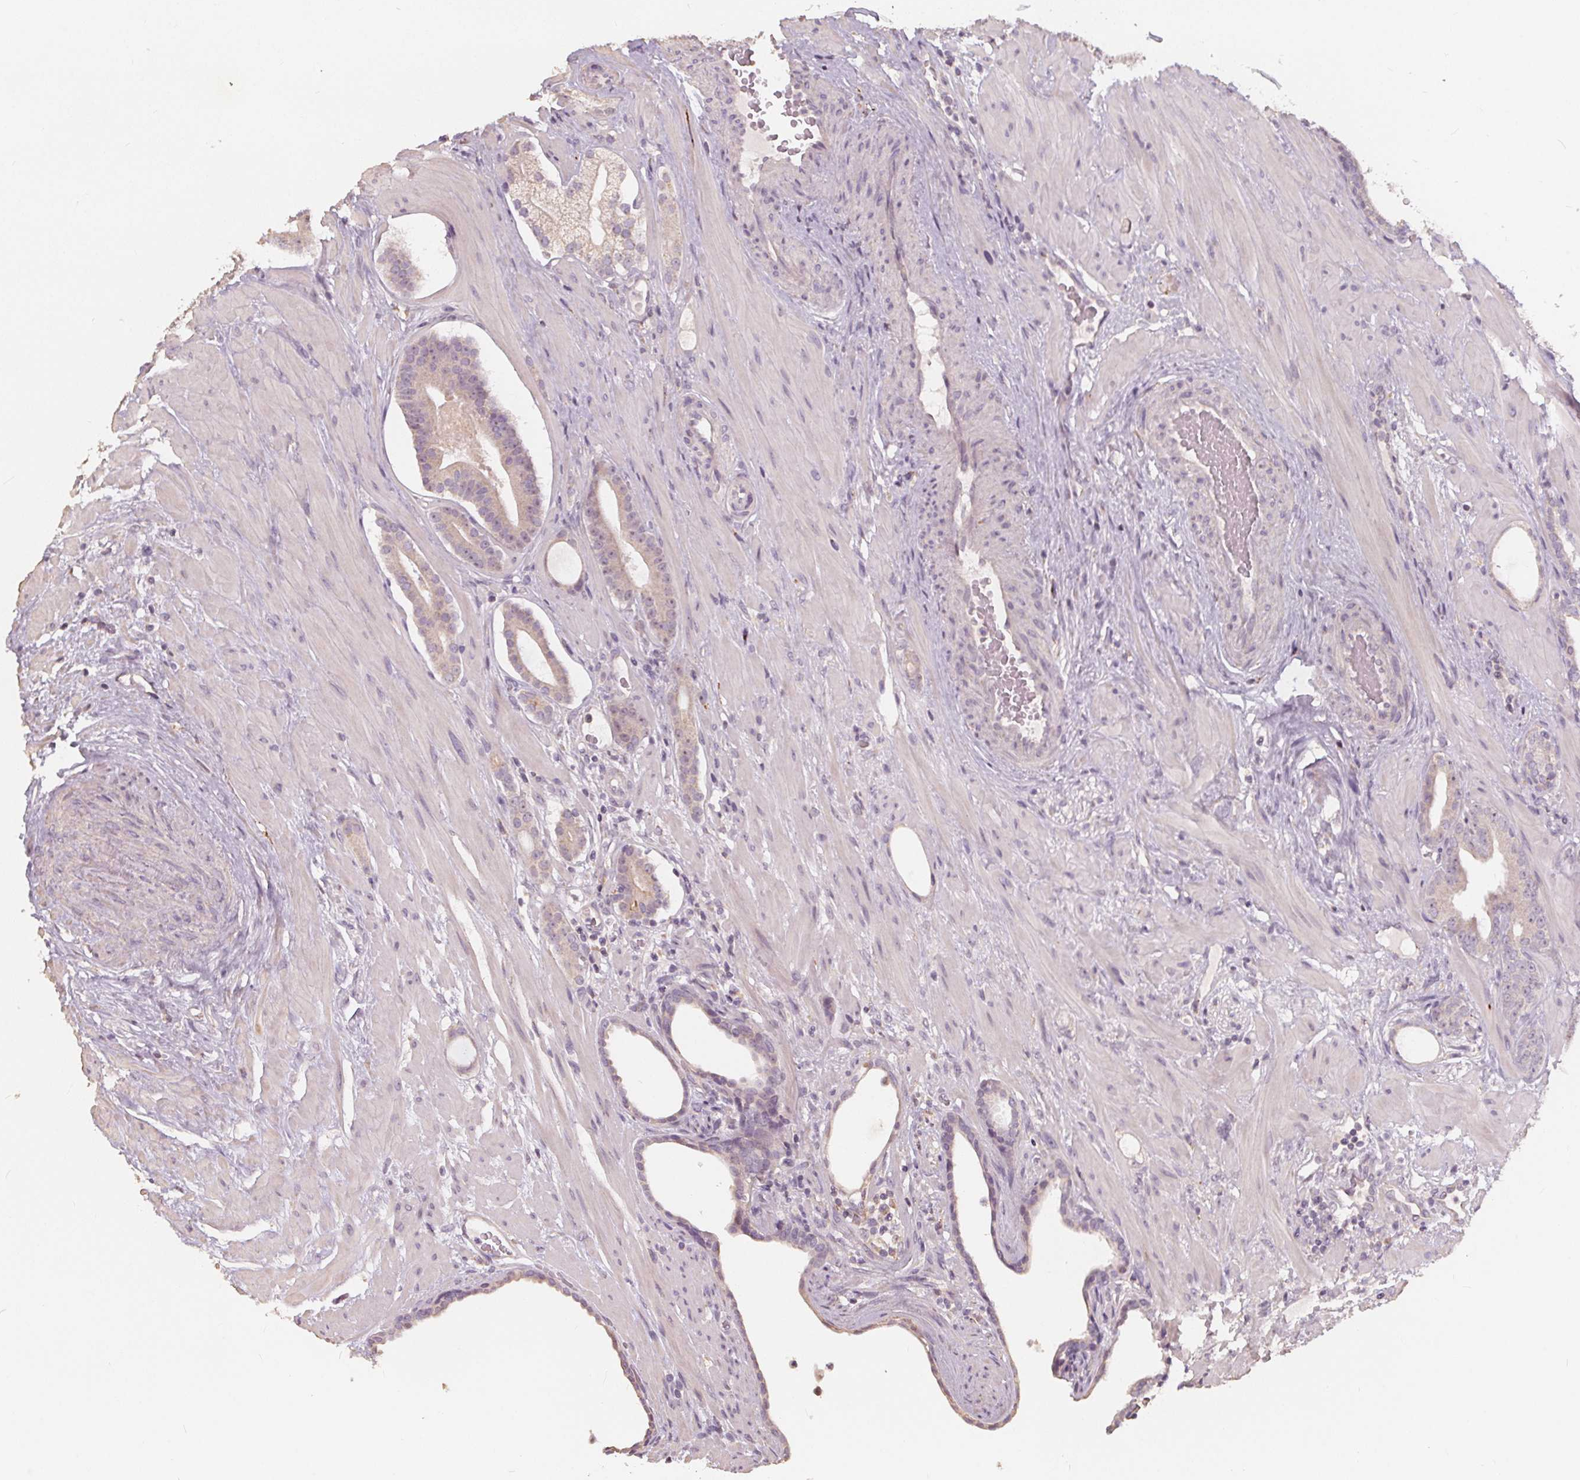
{"staining": {"intensity": "negative", "quantity": "none", "location": "none"}, "tissue": "prostate cancer", "cell_type": "Tumor cells", "image_type": "cancer", "snomed": [{"axis": "morphology", "description": "Adenocarcinoma, Low grade"}, {"axis": "topography", "description": "Prostate"}], "caption": "The photomicrograph exhibits no staining of tumor cells in prostate cancer.", "gene": "DRC3", "patient": {"sex": "male", "age": 57}}